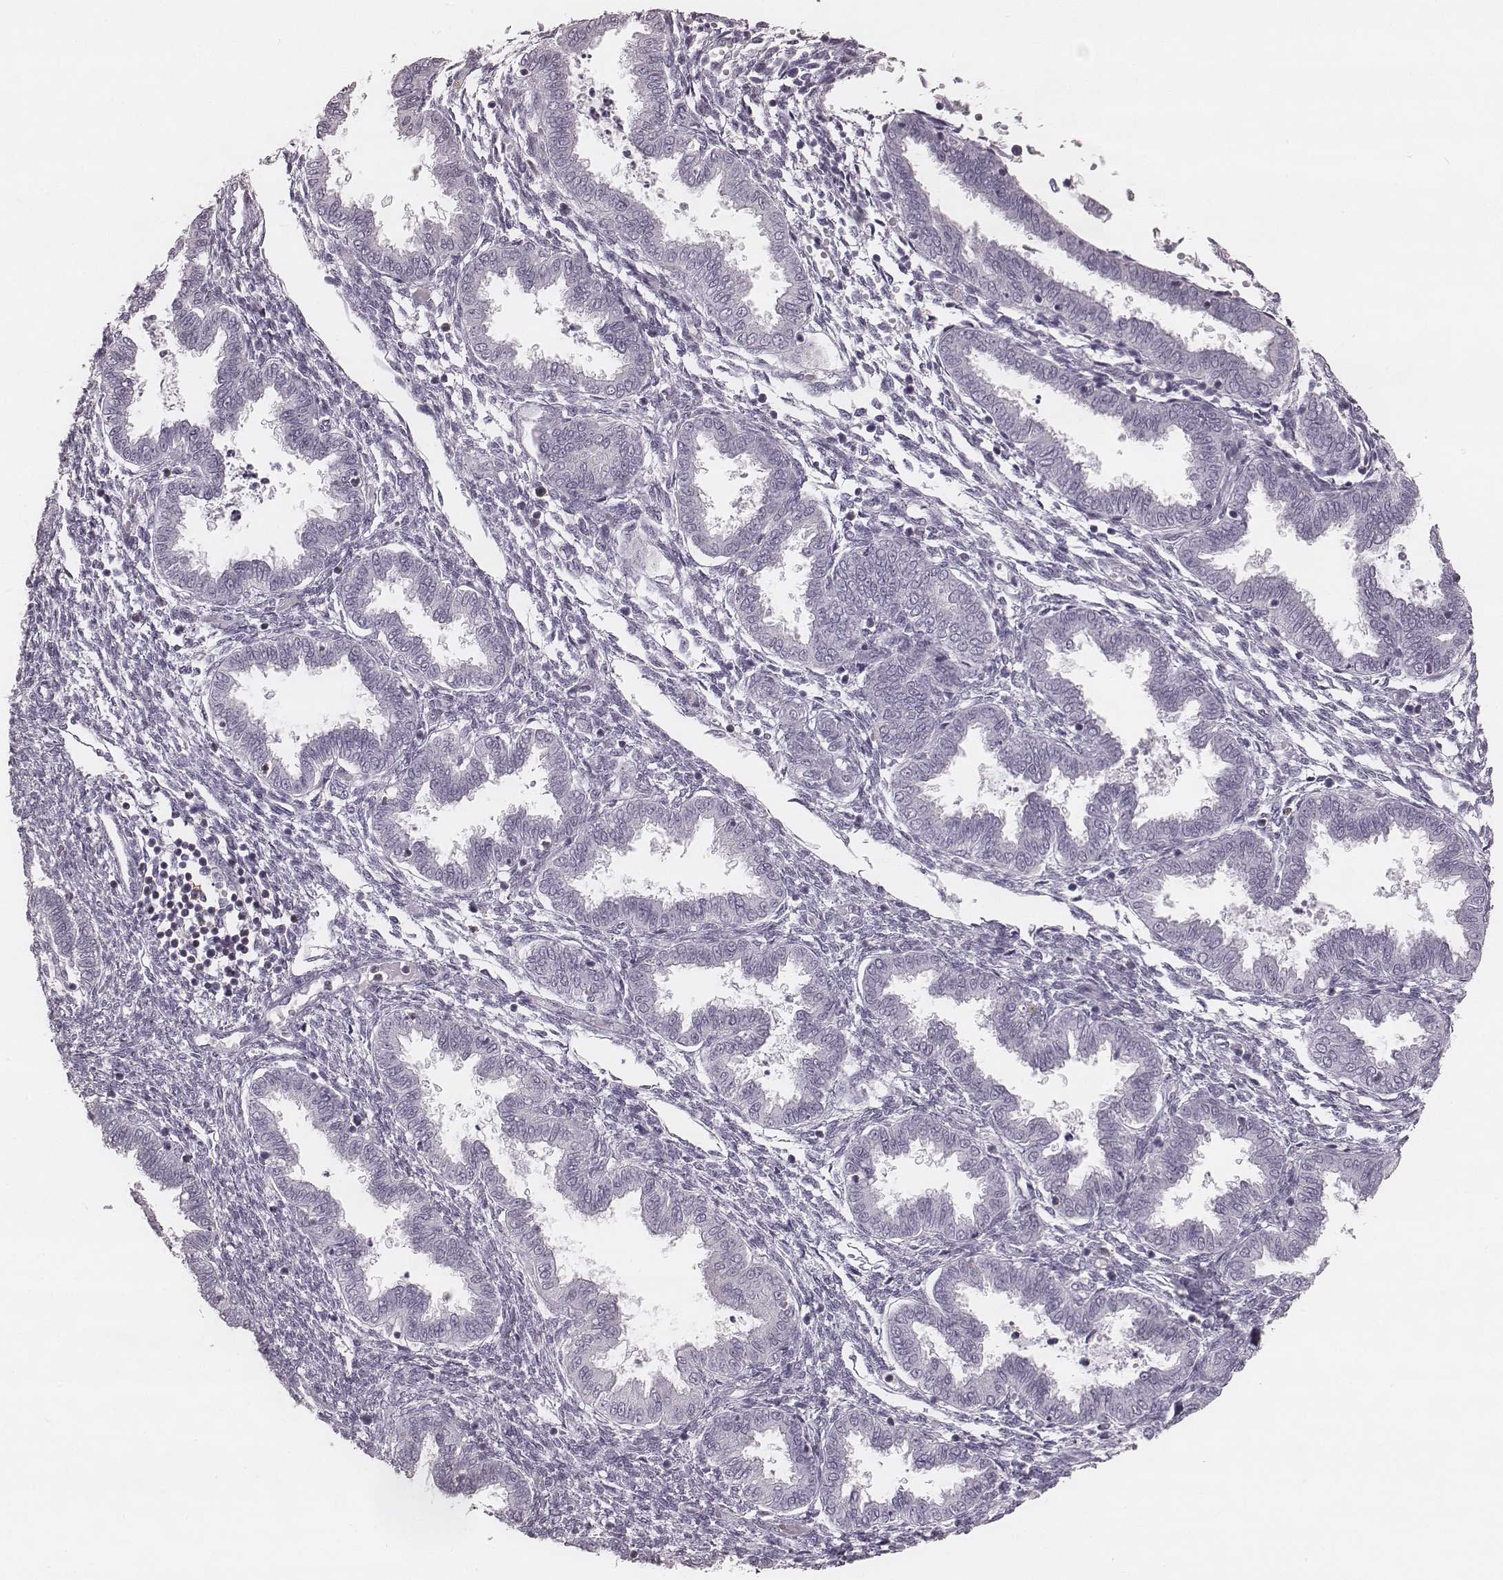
{"staining": {"intensity": "negative", "quantity": "none", "location": "none"}, "tissue": "endometrium", "cell_type": "Cells in endometrial stroma", "image_type": "normal", "snomed": [{"axis": "morphology", "description": "Normal tissue, NOS"}, {"axis": "topography", "description": "Endometrium"}], "caption": "IHC of unremarkable human endometrium demonstrates no positivity in cells in endometrial stroma. (DAB (3,3'-diaminobenzidine) immunohistochemistry (IHC), high magnification).", "gene": "ENSG00000285837", "patient": {"sex": "female", "age": 33}}